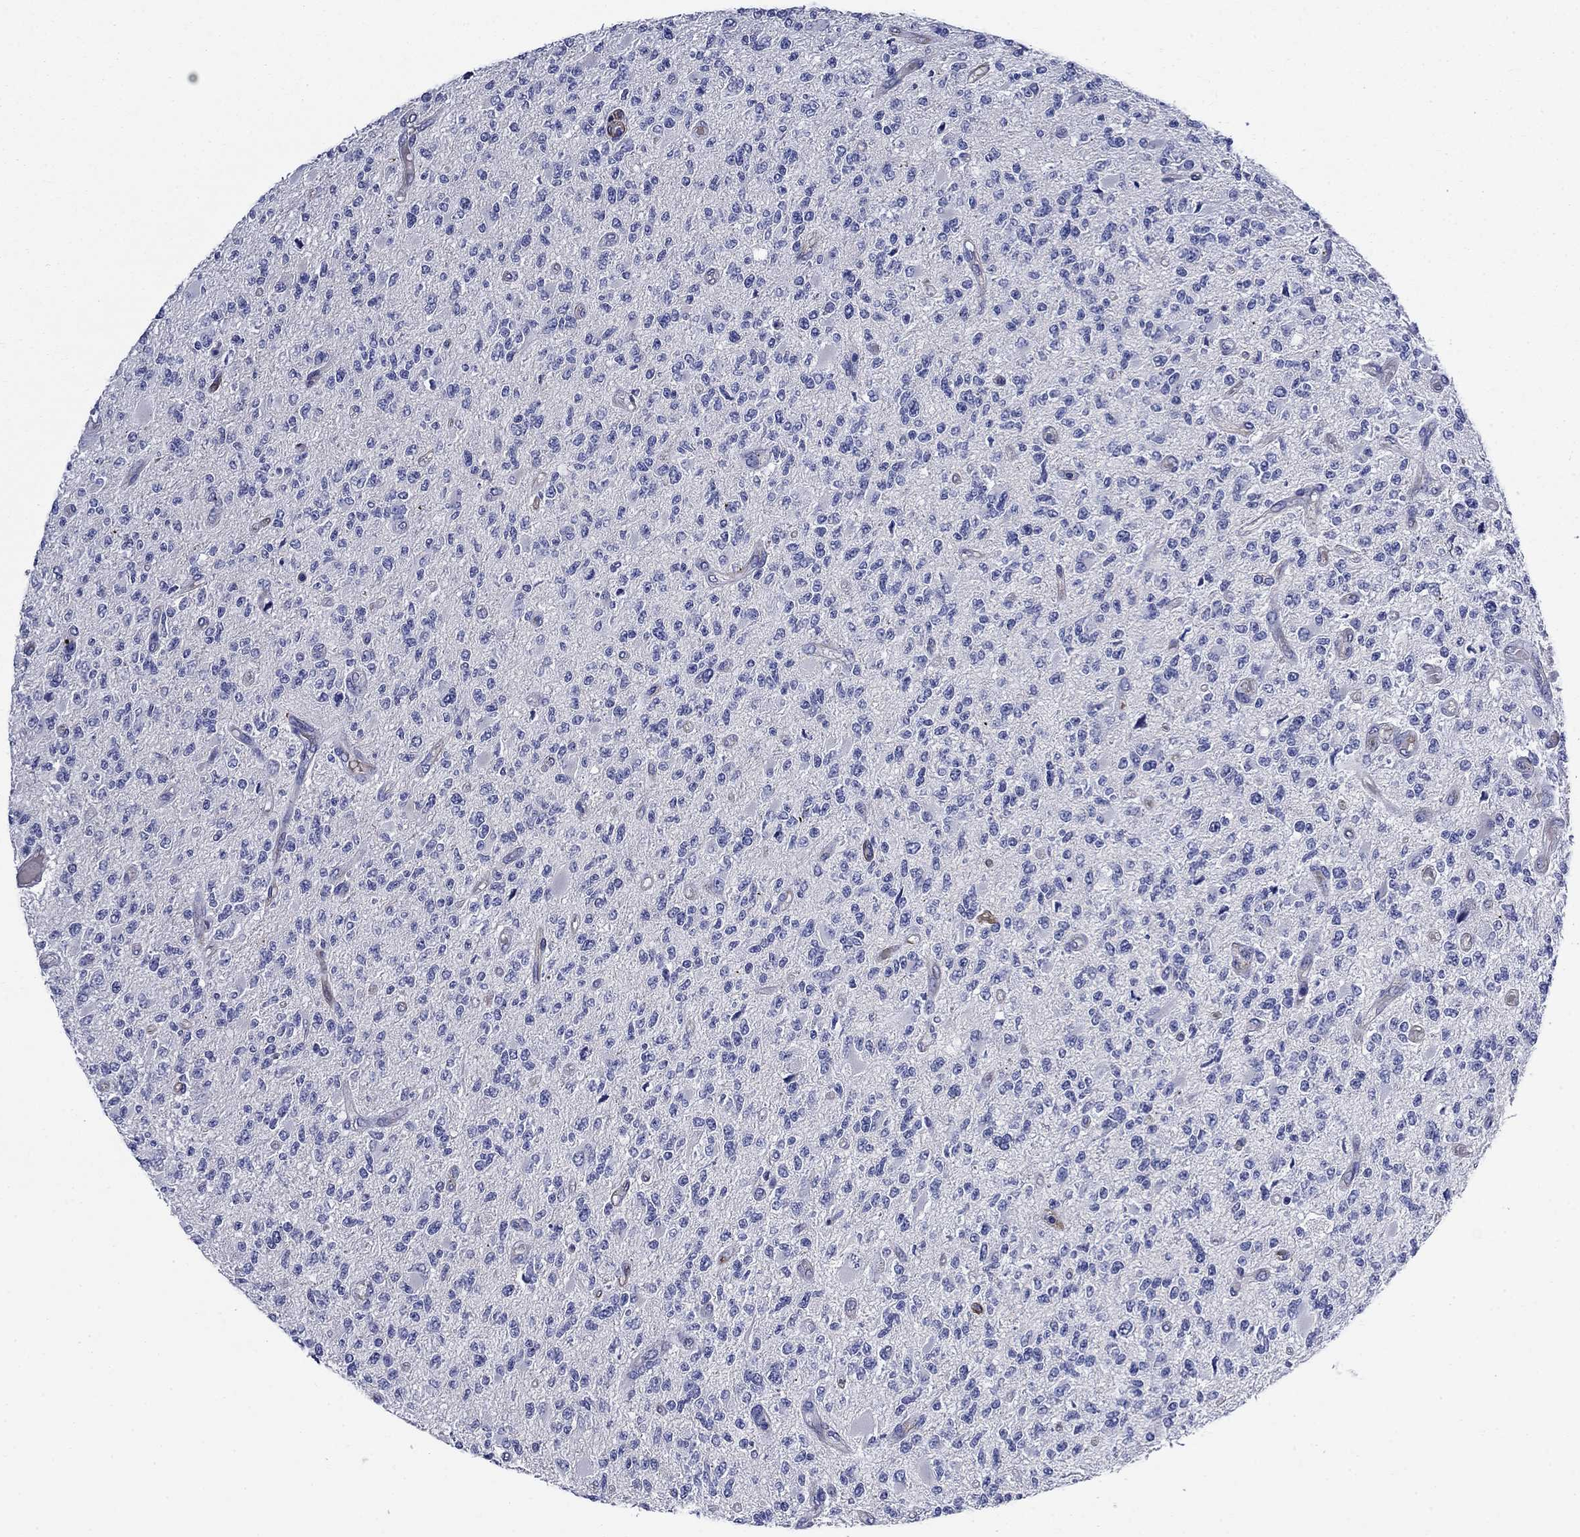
{"staining": {"intensity": "negative", "quantity": "none", "location": "none"}, "tissue": "glioma", "cell_type": "Tumor cells", "image_type": "cancer", "snomed": [{"axis": "morphology", "description": "Glioma, malignant, High grade"}, {"axis": "topography", "description": "Brain"}], "caption": "Glioma was stained to show a protein in brown. There is no significant staining in tumor cells. (DAB IHC visualized using brightfield microscopy, high magnification).", "gene": "VTN", "patient": {"sex": "female", "age": 63}}